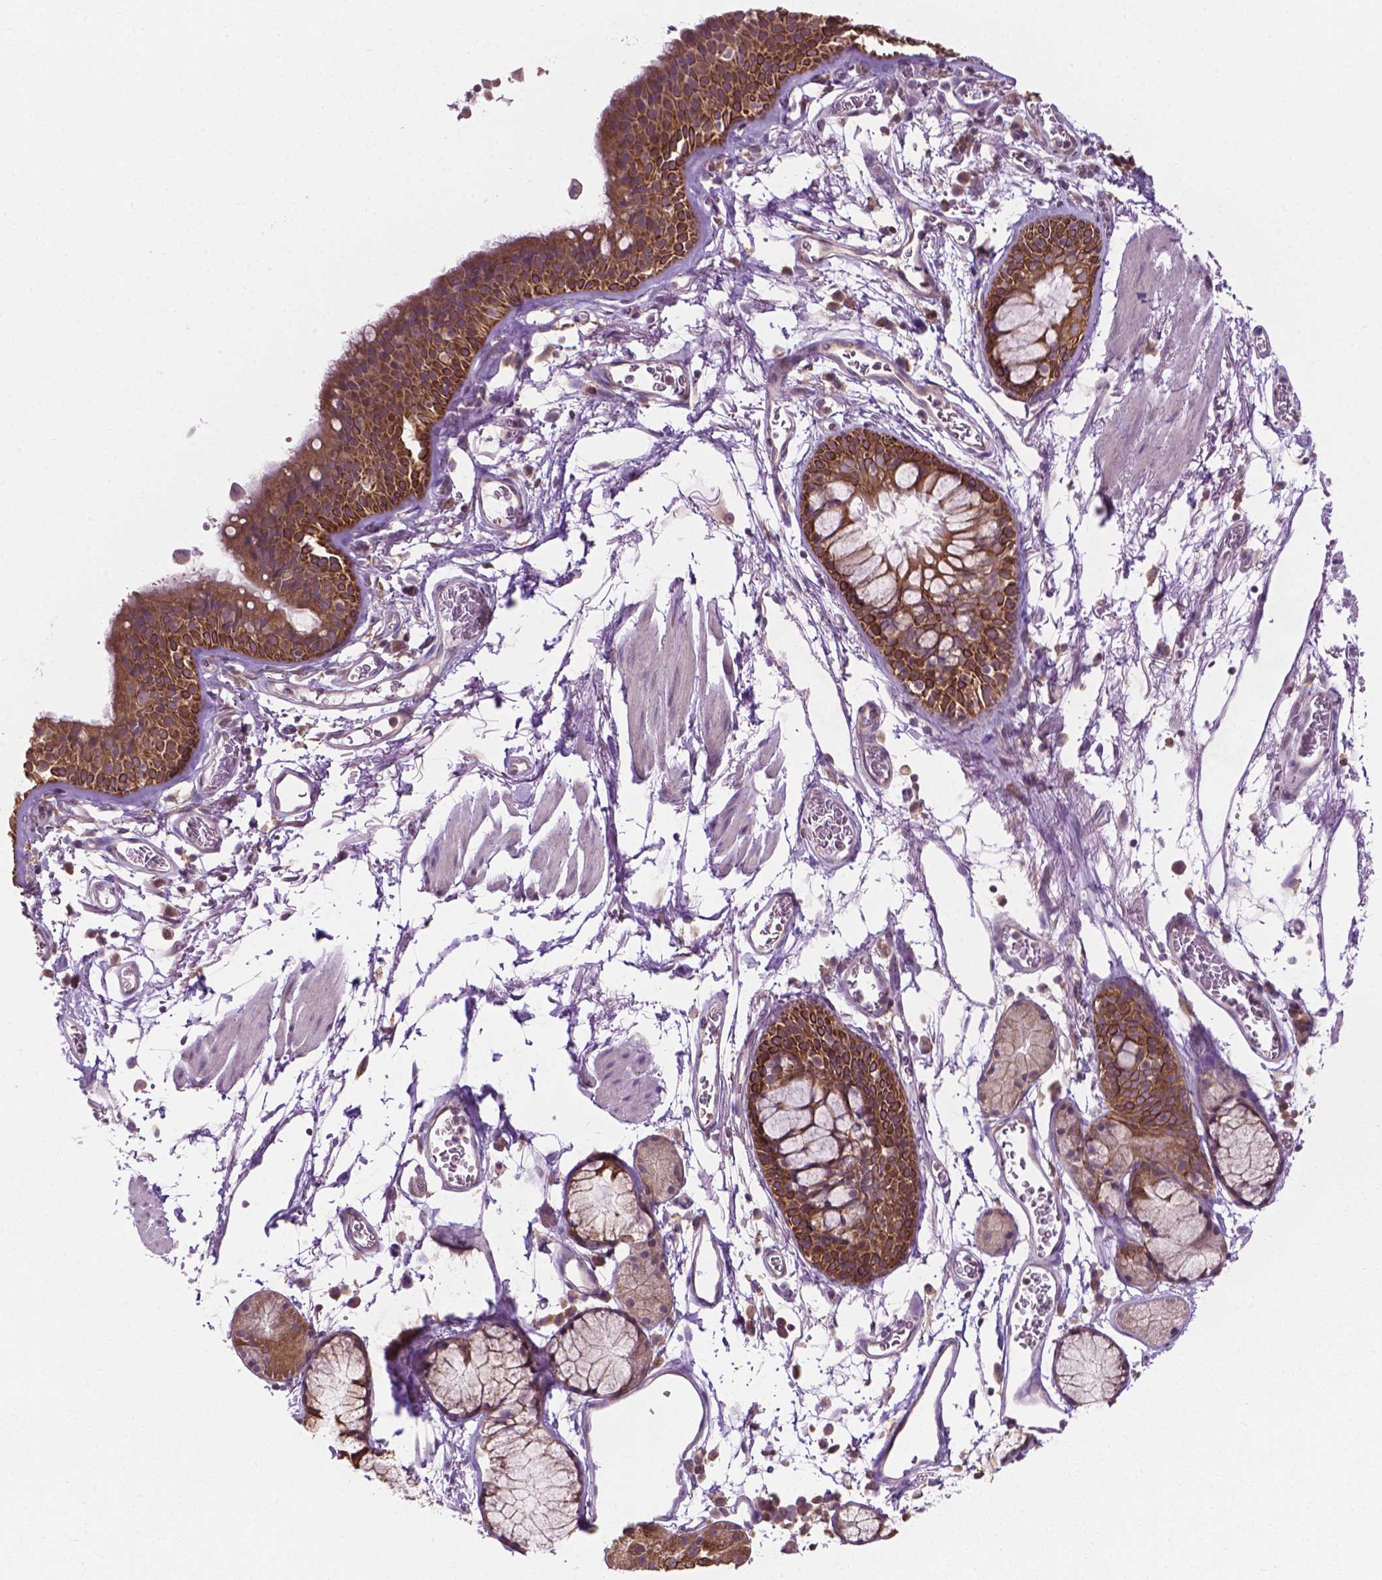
{"staining": {"intensity": "strong", "quantity": ">75%", "location": "cytoplasmic/membranous"}, "tissue": "bronchus", "cell_type": "Respiratory epithelial cells", "image_type": "normal", "snomed": [{"axis": "morphology", "description": "Normal tissue, NOS"}, {"axis": "topography", "description": "Cartilage tissue"}, {"axis": "topography", "description": "Bronchus"}], "caption": "Brown immunohistochemical staining in benign human bronchus shows strong cytoplasmic/membranous positivity in approximately >75% of respiratory epithelial cells.", "gene": "MZT1", "patient": {"sex": "female", "age": 79}}